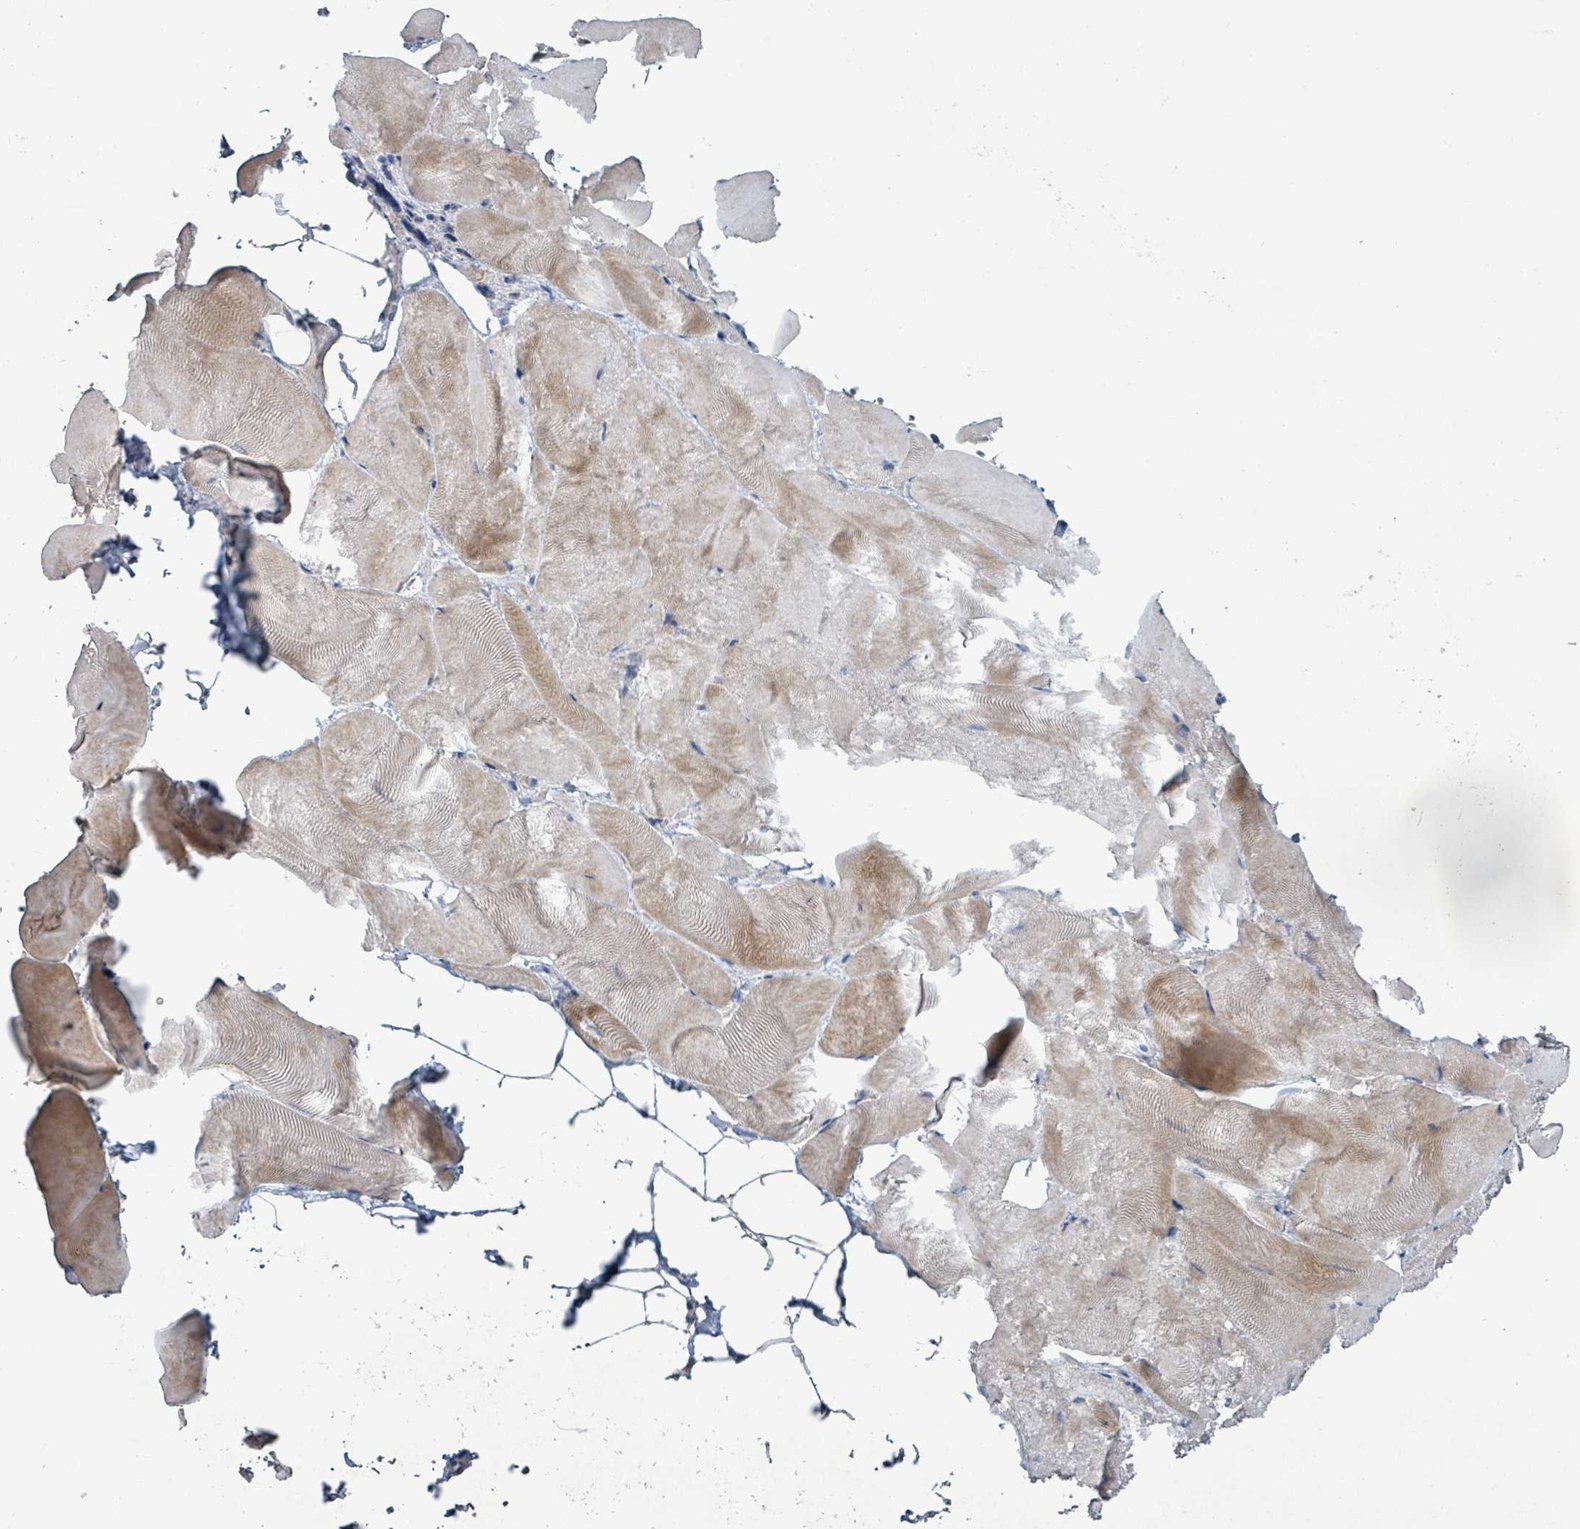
{"staining": {"intensity": "weak", "quantity": "<25%", "location": "cytoplasmic/membranous"}, "tissue": "skeletal muscle", "cell_type": "Myocytes", "image_type": "normal", "snomed": [{"axis": "morphology", "description": "Normal tissue, NOS"}, {"axis": "topography", "description": "Skeletal muscle"}], "caption": "IHC histopathology image of unremarkable skeletal muscle: skeletal muscle stained with DAB (3,3'-diaminobenzidine) exhibits no significant protein positivity in myocytes.", "gene": "RPL32", "patient": {"sex": "female", "age": 64}}